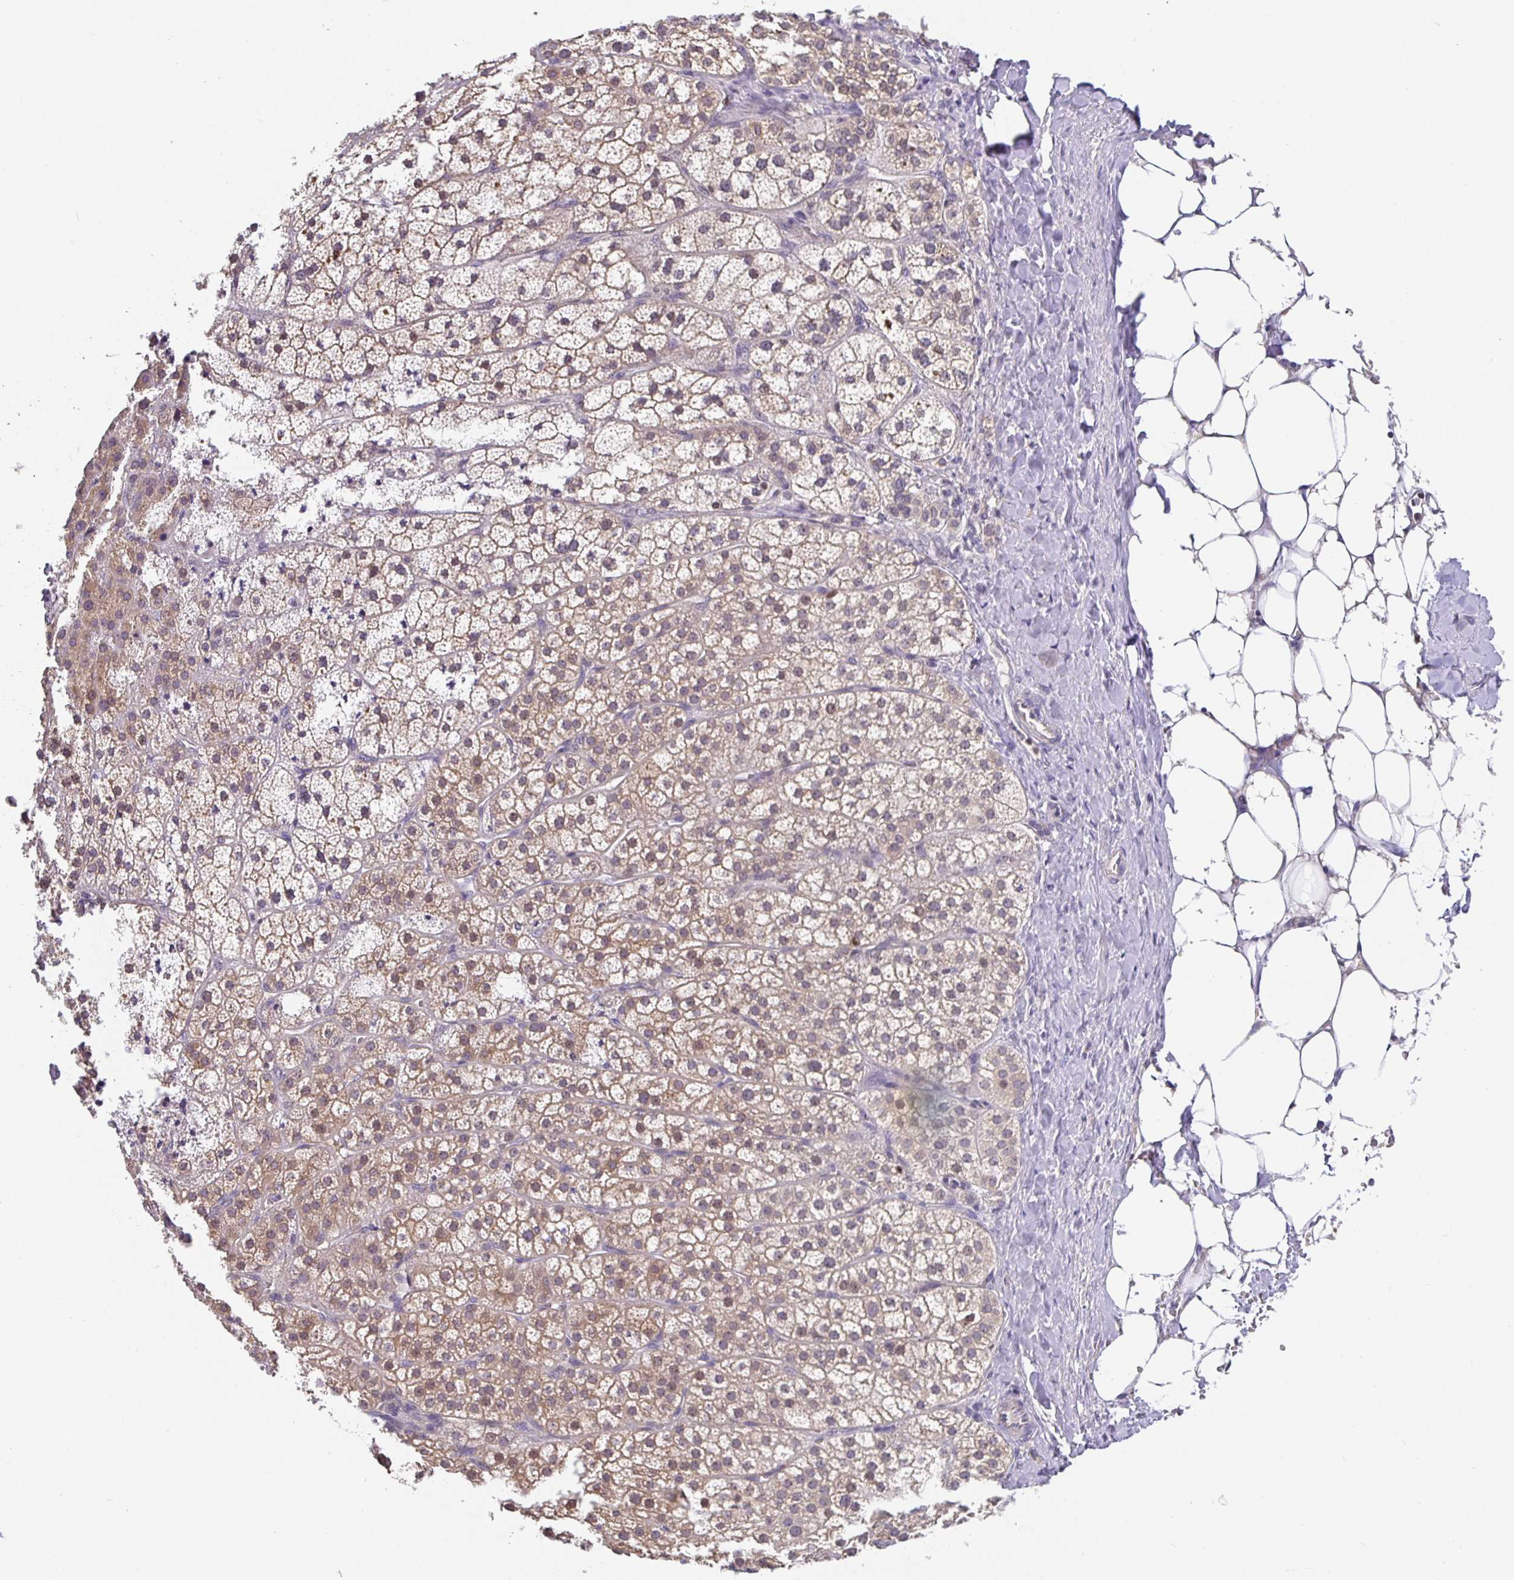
{"staining": {"intensity": "moderate", "quantity": "25%-75%", "location": "cytoplasmic/membranous"}, "tissue": "adrenal gland", "cell_type": "Glandular cells", "image_type": "normal", "snomed": [{"axis": "morphology", "description": "Normal tissue, NOS"}, {"axis": "topography", "description": "Adrenal gland"}], "caption": "A photomicrograph showing moderate cytoplasmic/membranous positivity in about 25%-75% of glandular cells in unremarkable adrenal gland, as visualized by brown immunohistochemical staining.", "gene": "SATB1", "patient": {"sex": "male", "age": 53}}